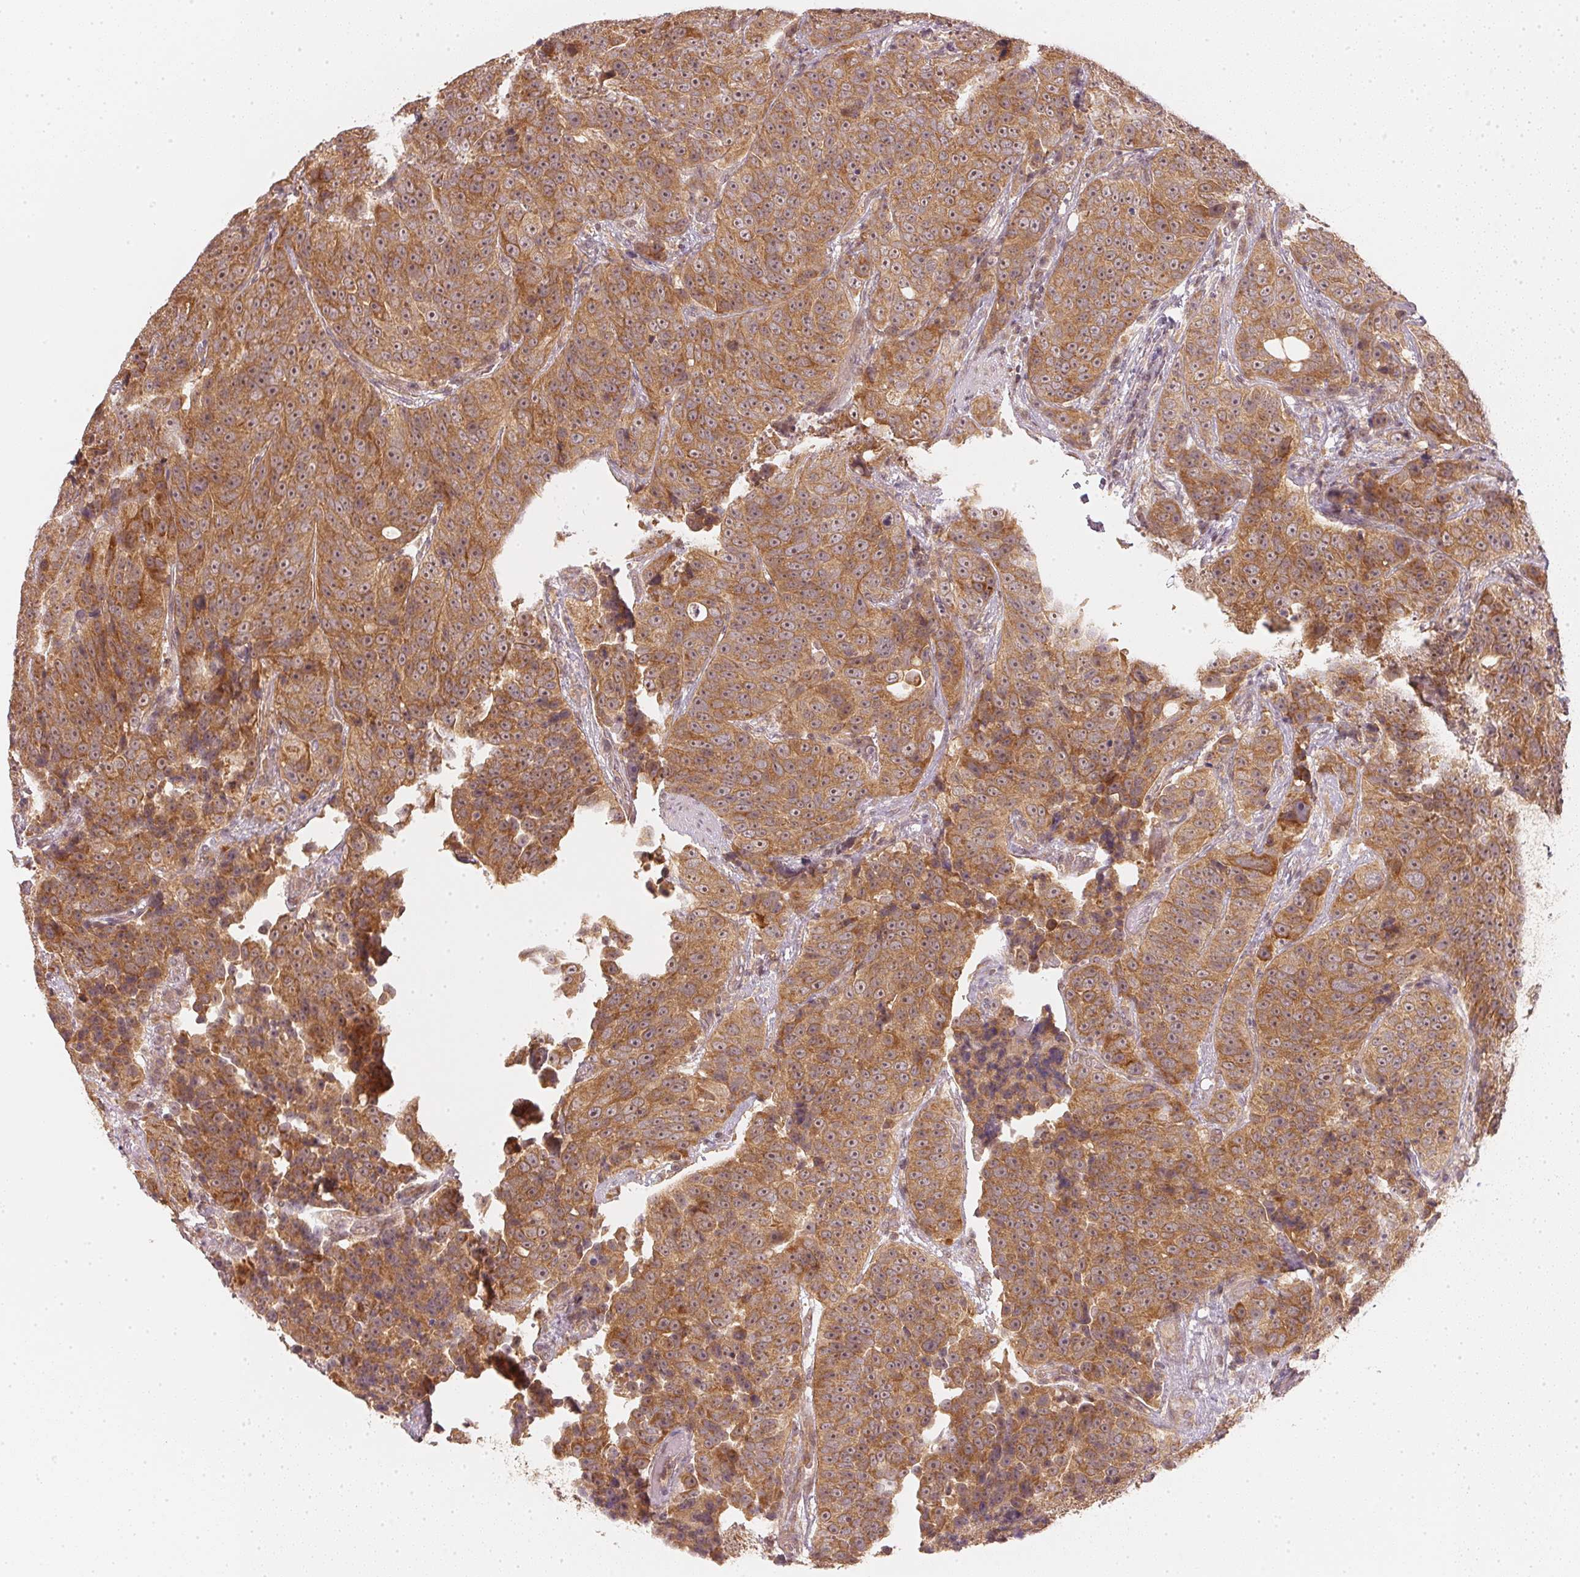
{"staining": {"intensity": "moderate", "quantity": ">75%", "location": "cytoplasmic/membranous,nuclear"}, "tissue": "urothelial cancer", "cell_type": "Tumor cells", "image_type": "cancer", "snomed": [{"axis": "morphology", "description": "Urothelial carcinoma, NOS"}, {"axis": "topography", "description": "Urinary bladder"}], "caption": "Human urothelial cancer stained with a brown dye demonstrates moderate cytoplasmic/membranous and nuclear positive staining in approximately >75% of tumor cells.", "gene": "WDR54", "patient": {"sex": "male", "age": 52}}